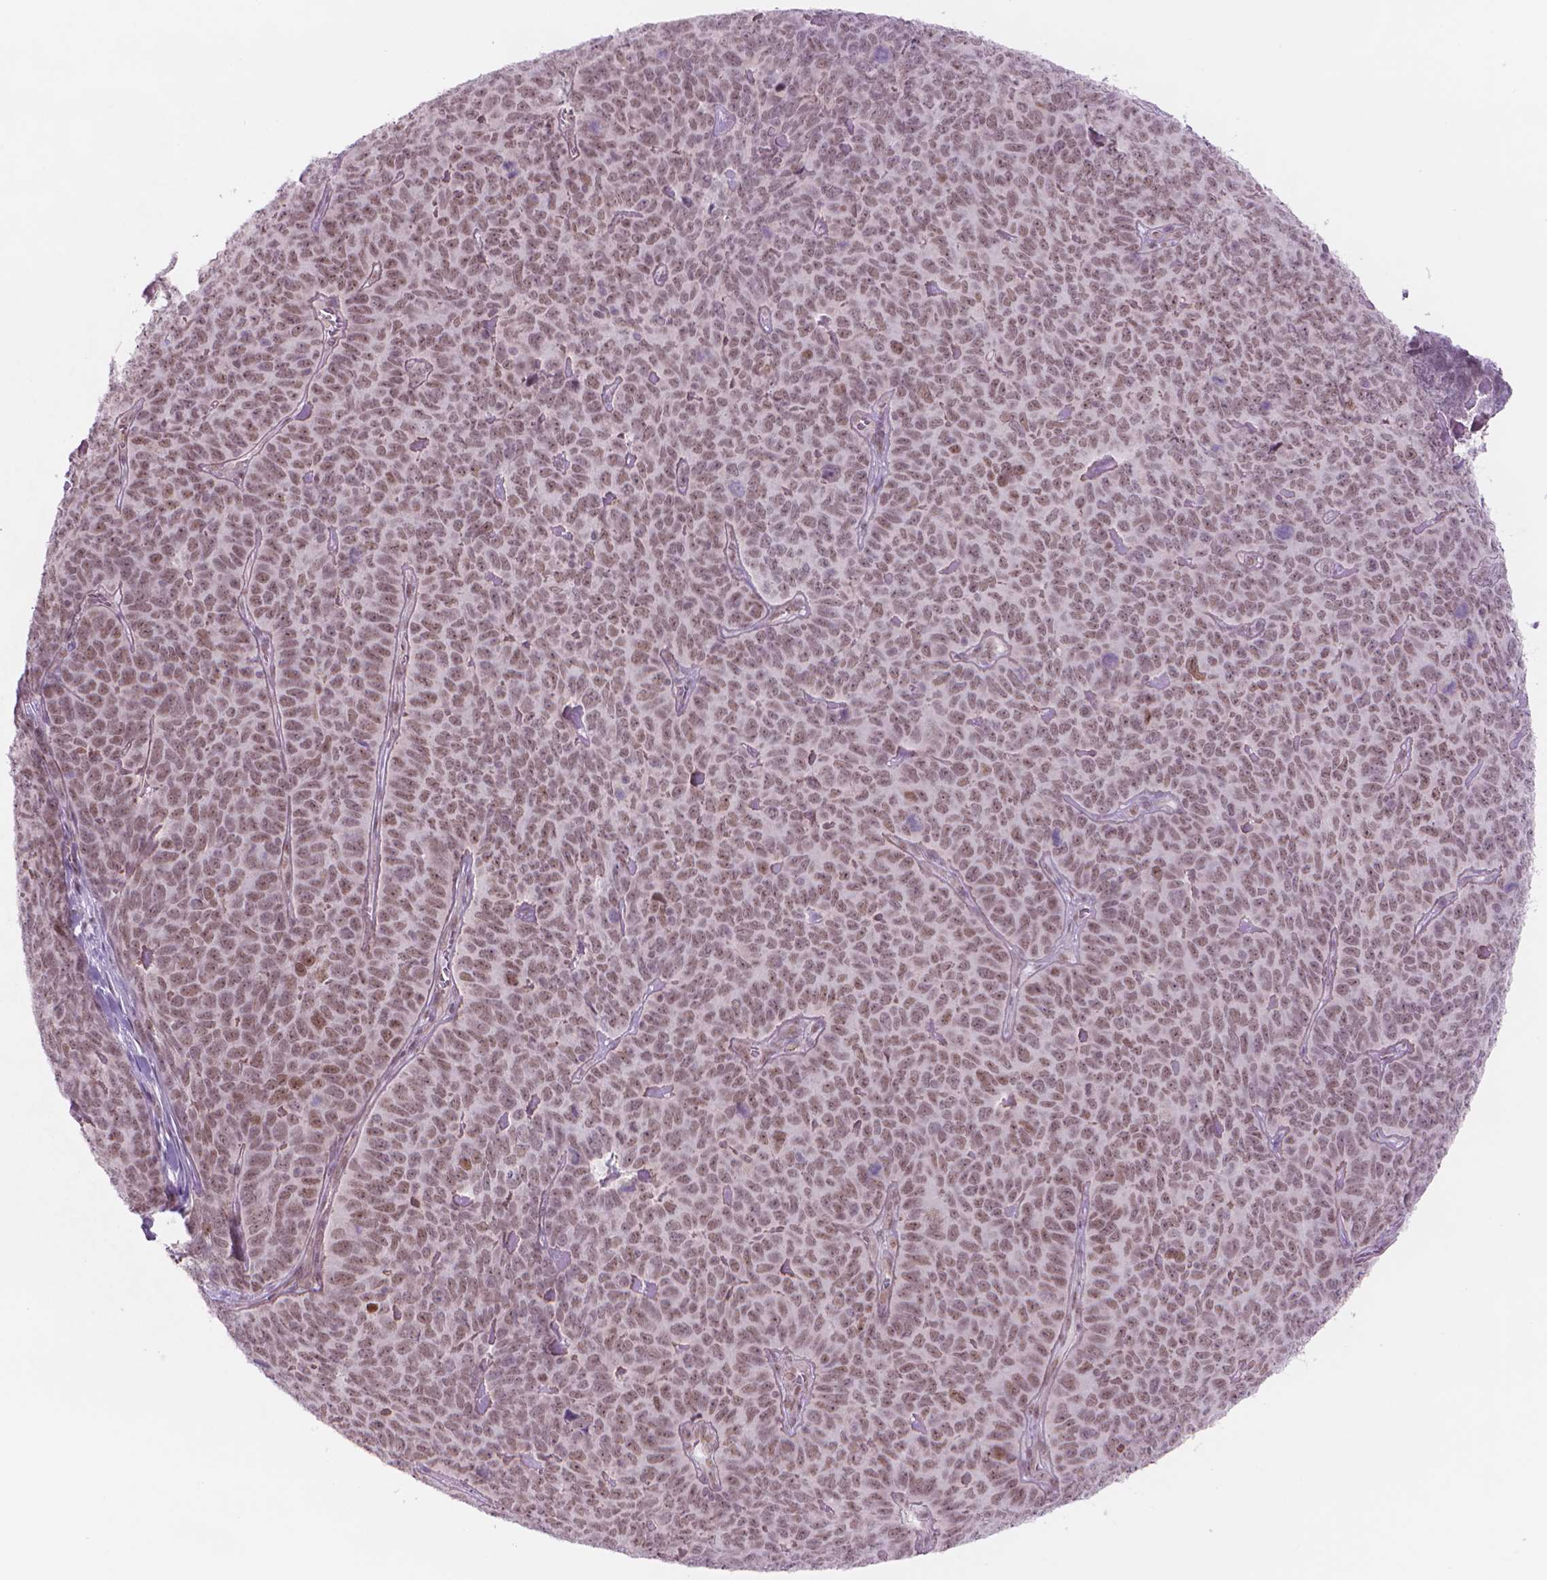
{"staining": {"intensity": "moderate", "quantity": ">75%", "location": "nuclear"}, "tissue": "skin cancer", "cell_type": "Tumor cells", "image_type": "cancer", "snomed": [{"axis": "morphology", "description": "Squamous cell carcinoma, NOS"}, {"axis": "topography", "description": "Skin"}, {"axis": "topography", "description": "Anal"}], "caption": "A brown stain shows moderate nuclear staining of a protein in skin squamous cell carcinoma tumor cells.", "gene": "POLR3D", "patient": {"sex": "female", "age": 51}}